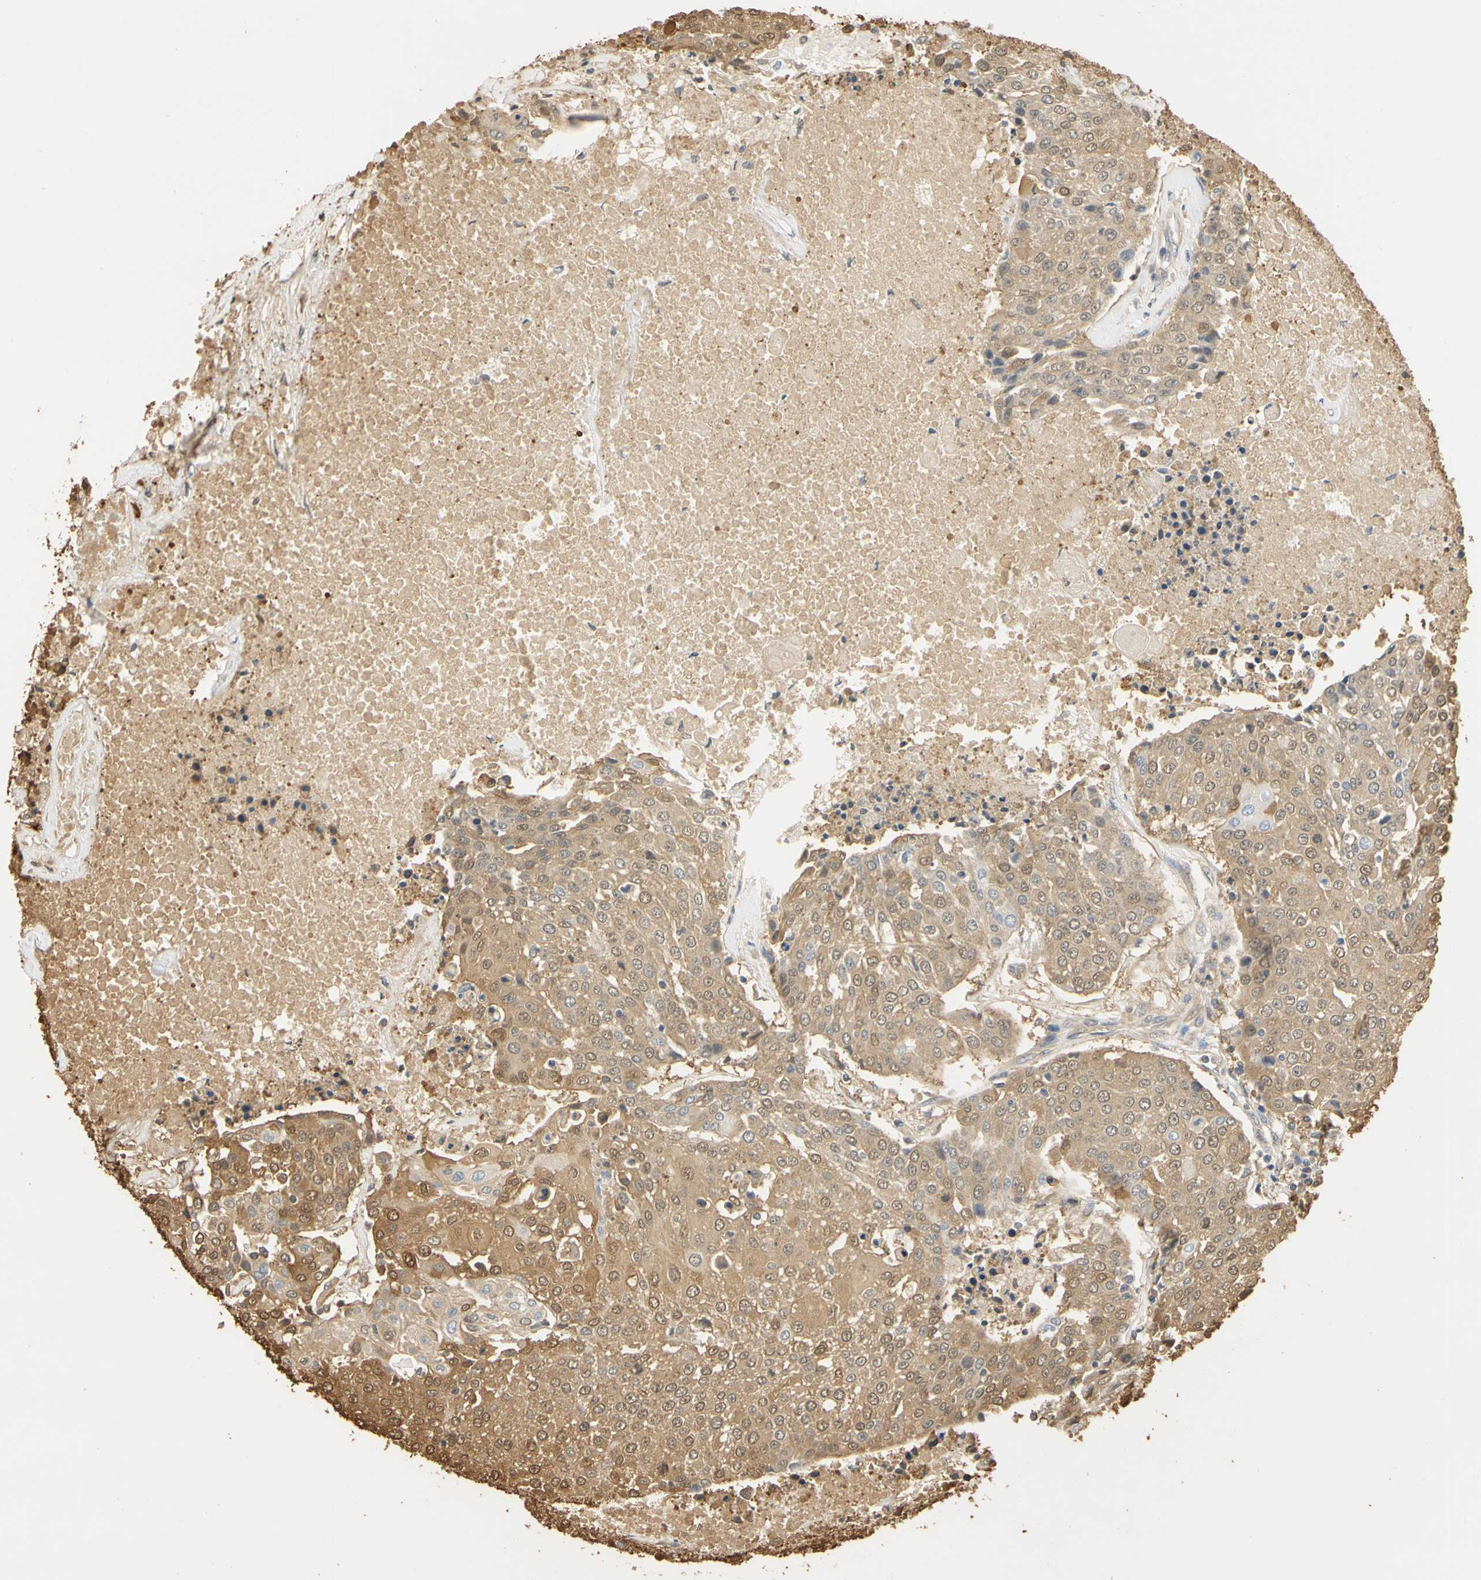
{"staining": {"intensity": "moderate", "quantity": ">75%", "location": "cytoplasmic/membranous,nuclear"}, "tissue": "urothelial cancer", "cell_type": "Tumor cells", "image_type": "cancer", "snomed": [{"axis": "morphology", "description": "Urothelial carcinoma, High grade"}, {"axis": "topography", "description": "Urinary bladder"}], "caption": "A brown stain highlights moderate cytoplasmic/membranous and nuclear staining of a protein in urothelial cancer tumor cells.", "gene": "S100A6", "patient": {"sex": "female", "age": 85}}